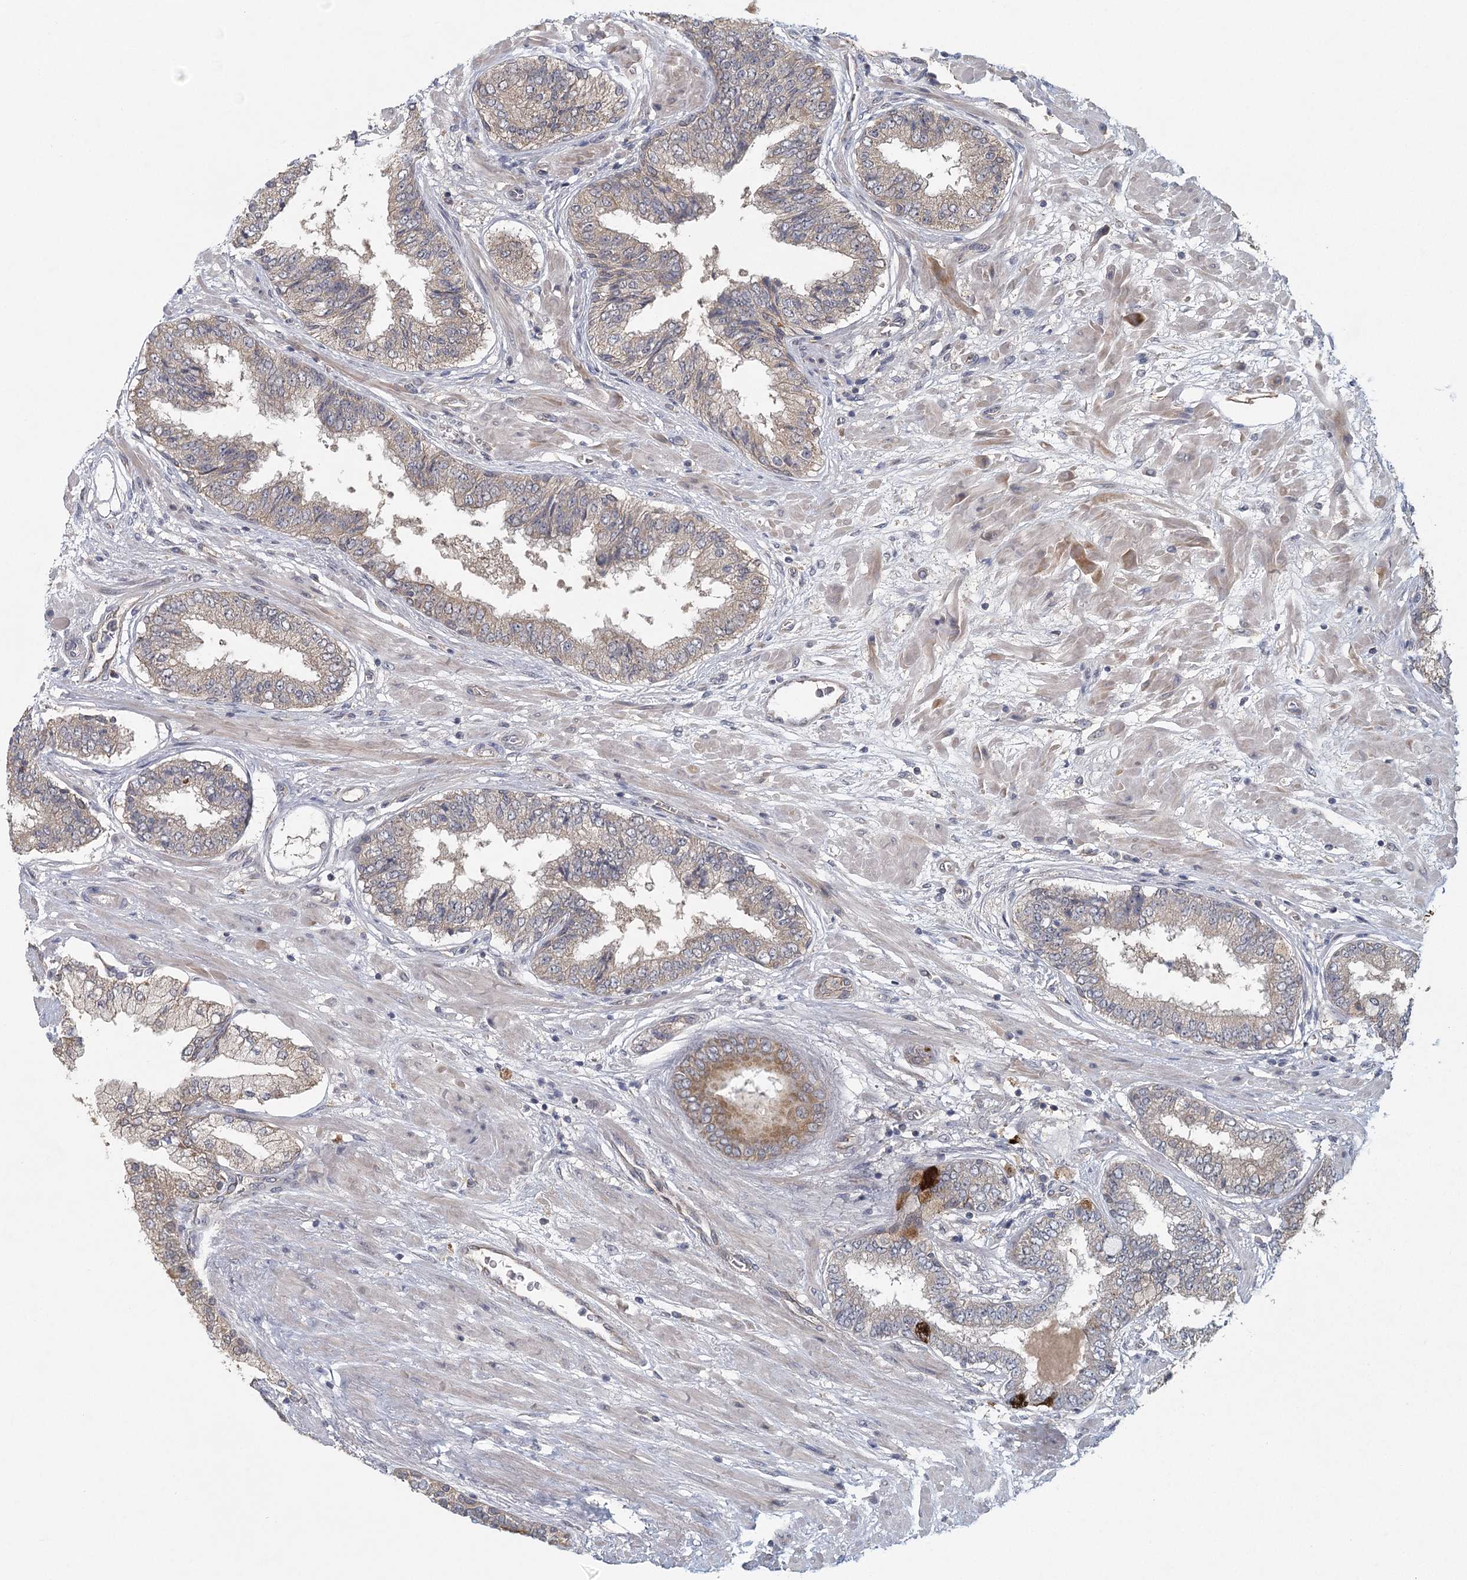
{"staining": {"intensity": "moderate", "quantity": "<25%", "location": "cytoplasmic/membranous"}, "tissue": "prostate cancer", "cell_type": "Tumor cells", "image_type": "cancer", "snomed": [{"axis": "morphology", "description": "Normal tissue, NOS"}, {"axis": "morphology", "description": "Adenocarcinoma, High grade"}, {"axis": "topography", "description": "Prostate"}, {"axis": "topography", "description": "Peripheral nerve tissue"}], "caption": "This micrograph displays immunohistochemistry (IHC) staining of human prostate adenocarcinoma (high-grade), with low moderate cytoplasmic/membranous expression in approximately <25% of tumor cells.", "gene": "LRRC14B", "patient": {"sex": "male", "age": 59}}